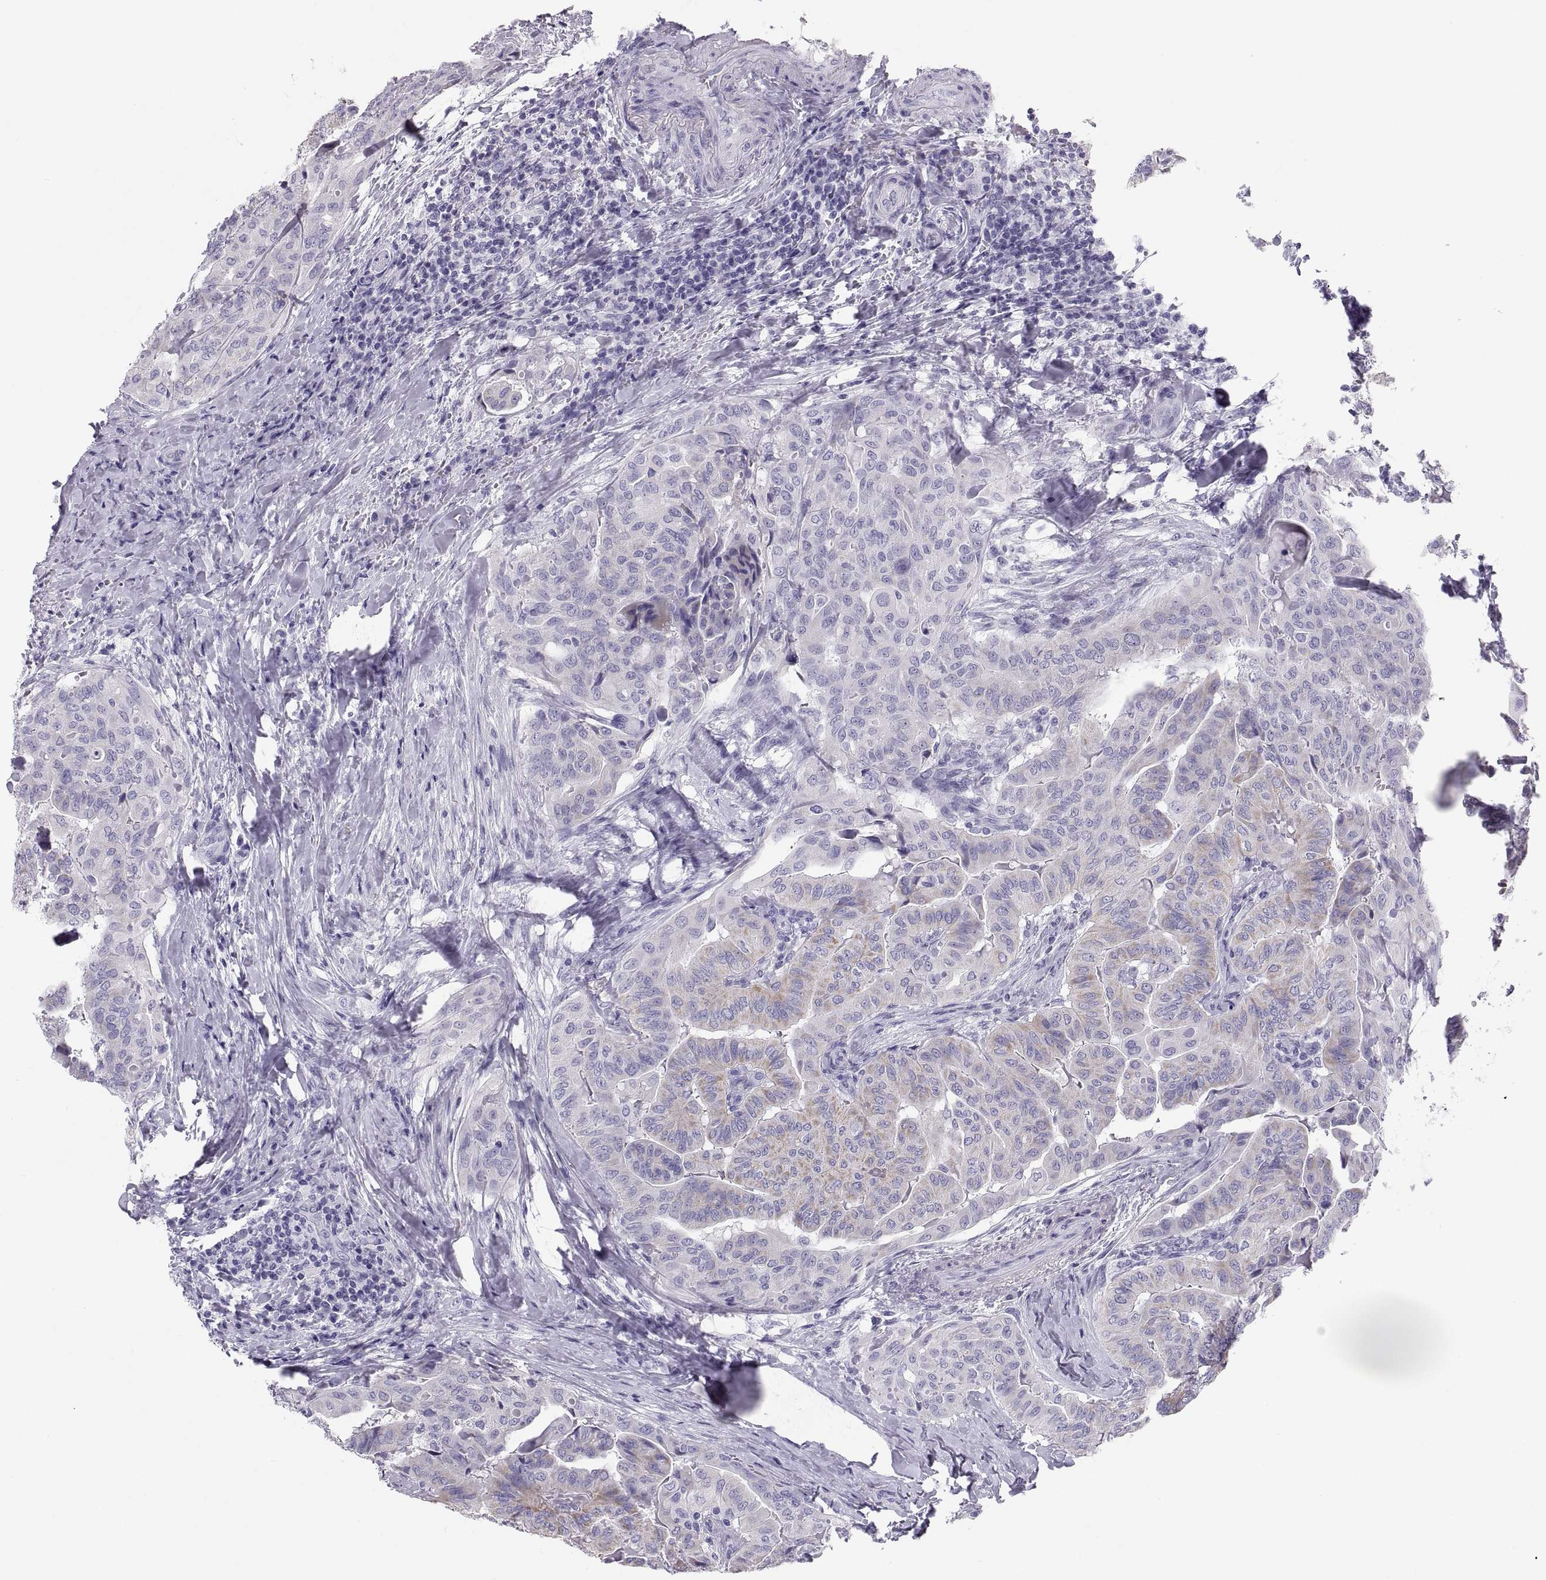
{"staining": {"intensity": "weak", "quantity": "25%-75%", "location": "cytoplasmic/membranous"}, "tissue": "thyroid cancer", "cell_type": "Tumor cells", "image_type": "cancer", "snomed": [{"axis": "morphology", "description": "Papillary adenocarcinoma, NOS"}, {"axis": "topography", "description": "Thyroid gland"}], "caption": "Thyroid cancer (papillary adenocarcinoma) stained with a protein marker demonstrates weak staining in tumor cells.", "gene": "PAX2", "patient": {"sex": "female", "age": 68}}